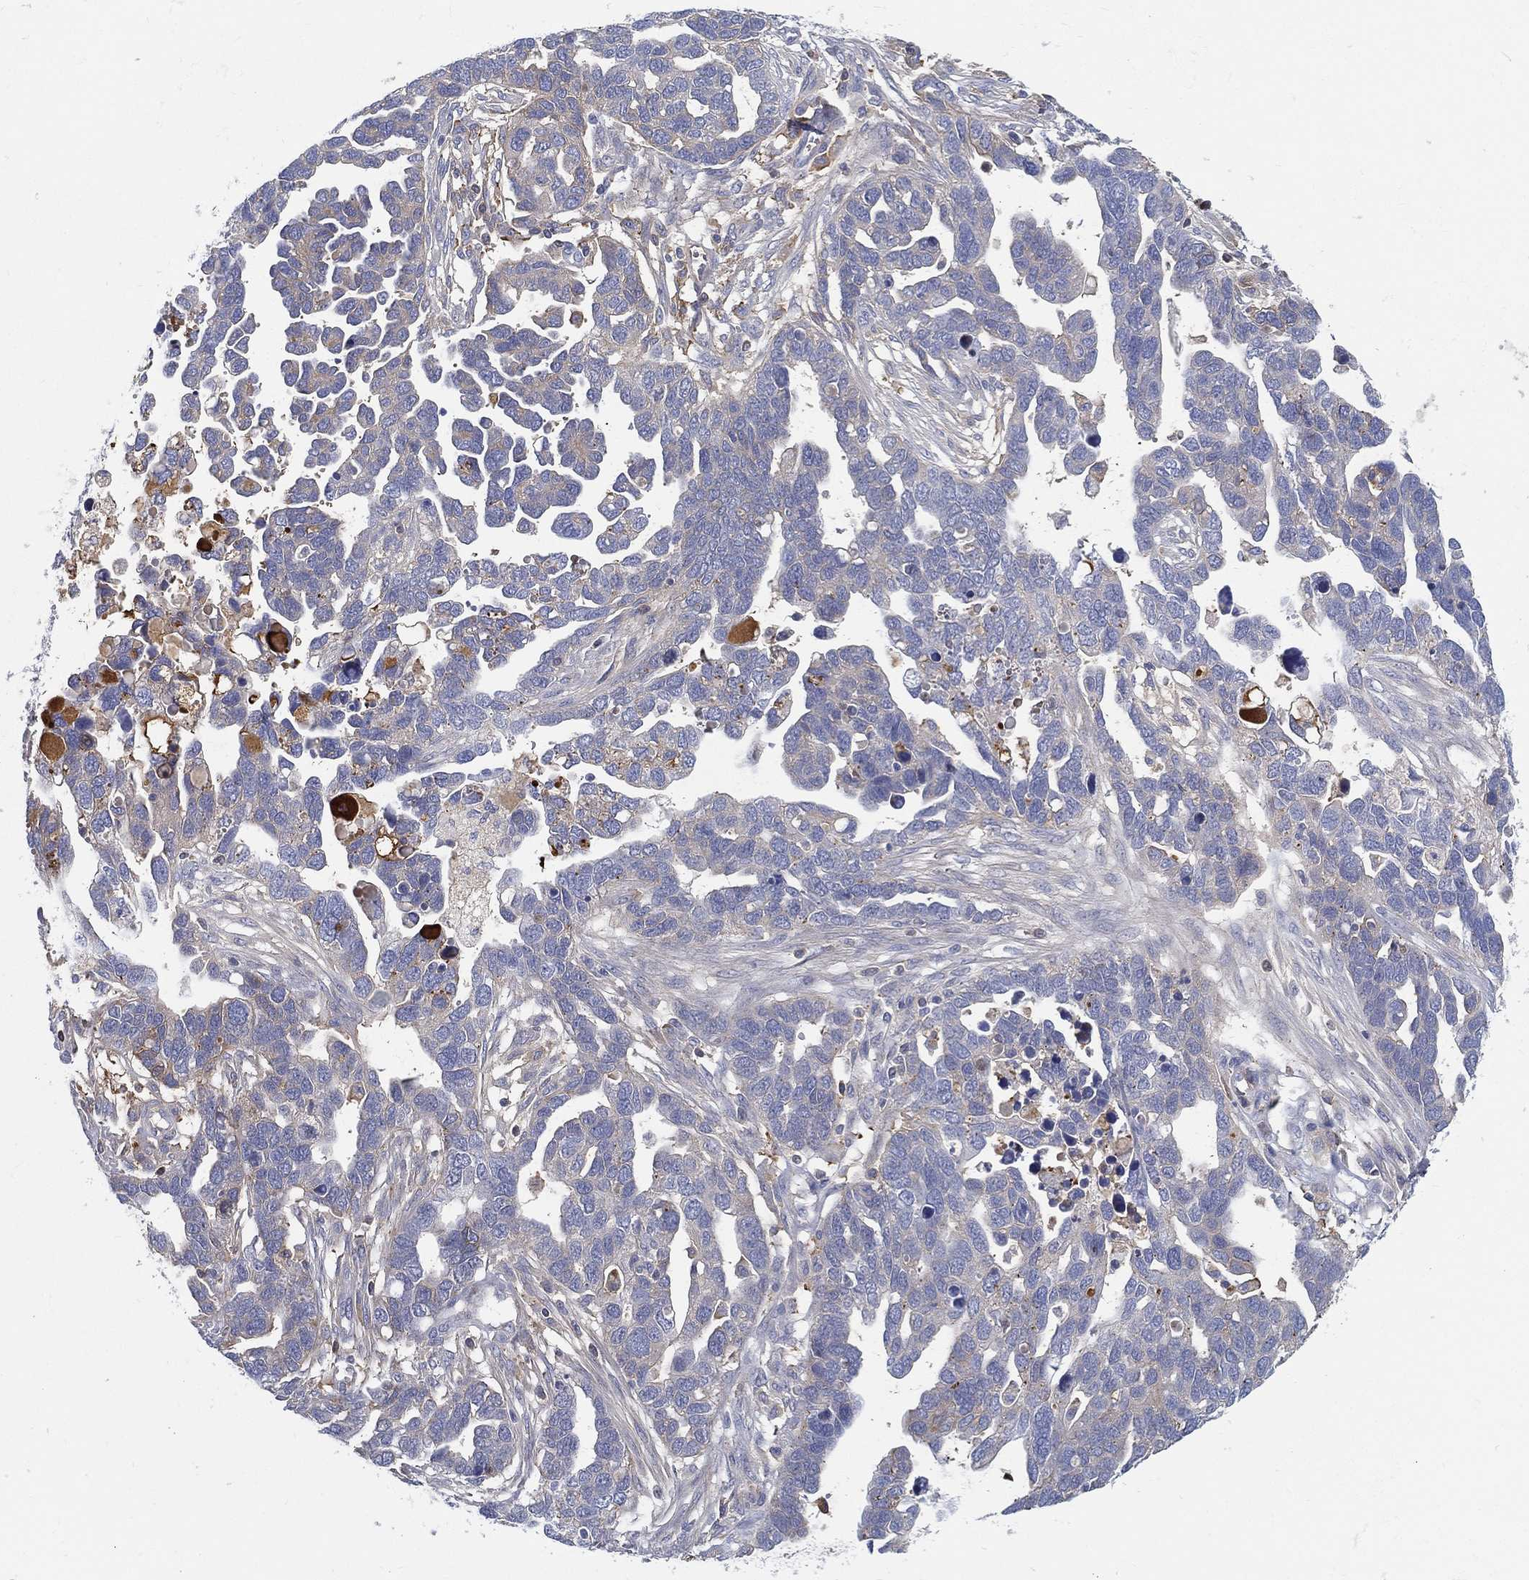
{"staining": {"intensity": "negative", "quantity": "none", "location": "none"}, "tissue": "ovarian cancer", "cell_type": "Tumor cells", "image_type": "cancer", "snomed": [{"axis": "morphology", "description": "Cystadenocarcinoma, serous, NOS"}, {"axis": "topography", "description": "Ovary"}], "caption": "Immunohistochemistry (IHC) micrograph of neoplastic tissue: ovarian serous cystadenocarcinoma stained with DAB (3,3'-diaminobenzidine) demonstrates no significant protein positivity in tumor cells. Nuclei are stained in blue.", "gene": "IFNB1", "patient": {"sex": "female", "age": 54}}